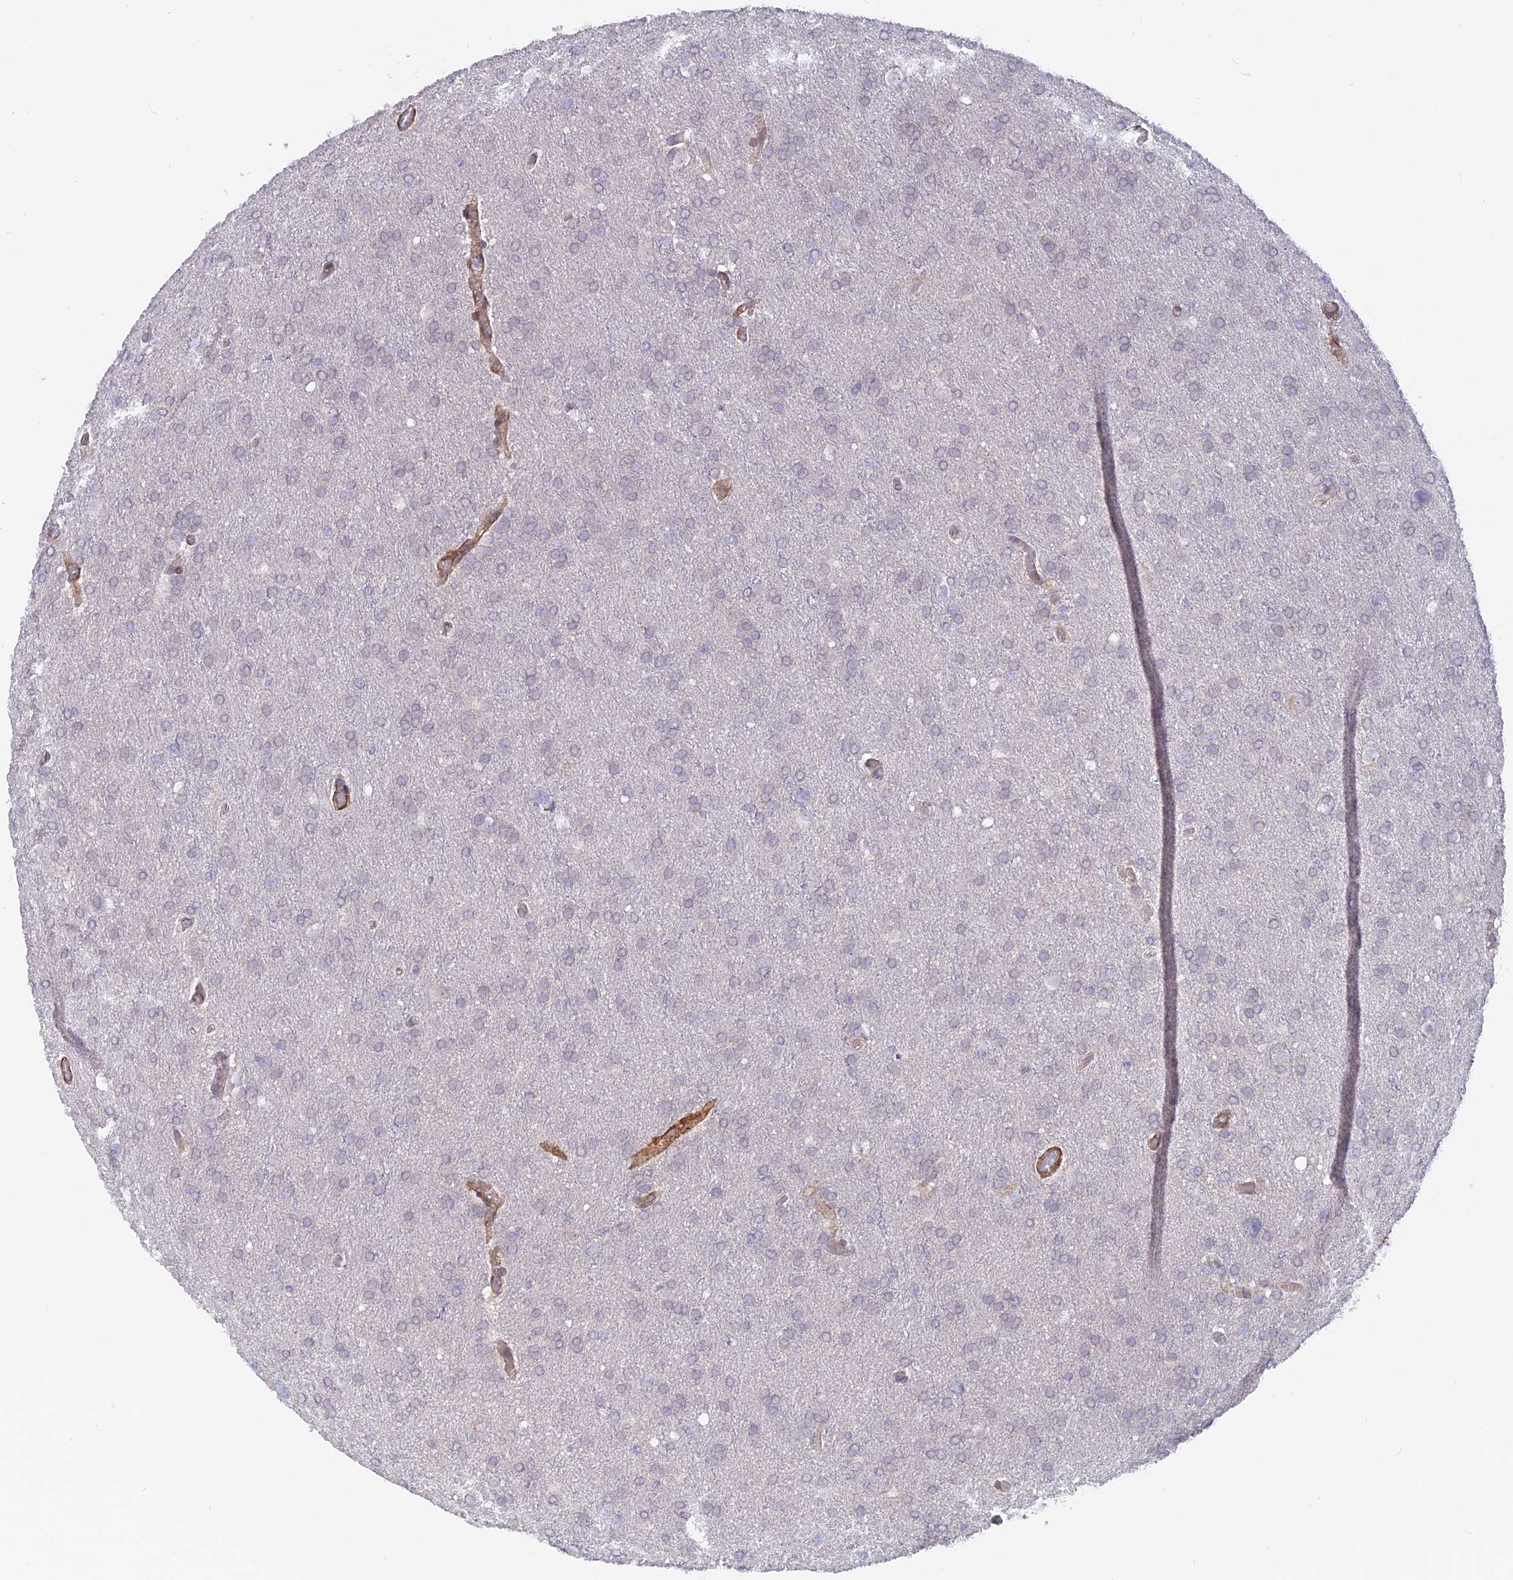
{"staining": {"intensity": "negative", "quantity": "none", "location": "none"}, "tissue": "glioma", "cell_type": "Tumor cells", "image_type": "cancer", "snomed": [{"axis": "morphology", "description": "Glioma, malignant, High grade"}, {"axis": "topography", "description": "Cerebral cortex"}], "caption": "Glioma was stained to show a protein in brown. There is no significant positivity in tumor cells.", "gene": "CCDC154", "patient": {"sex": "female", "age": 36}}